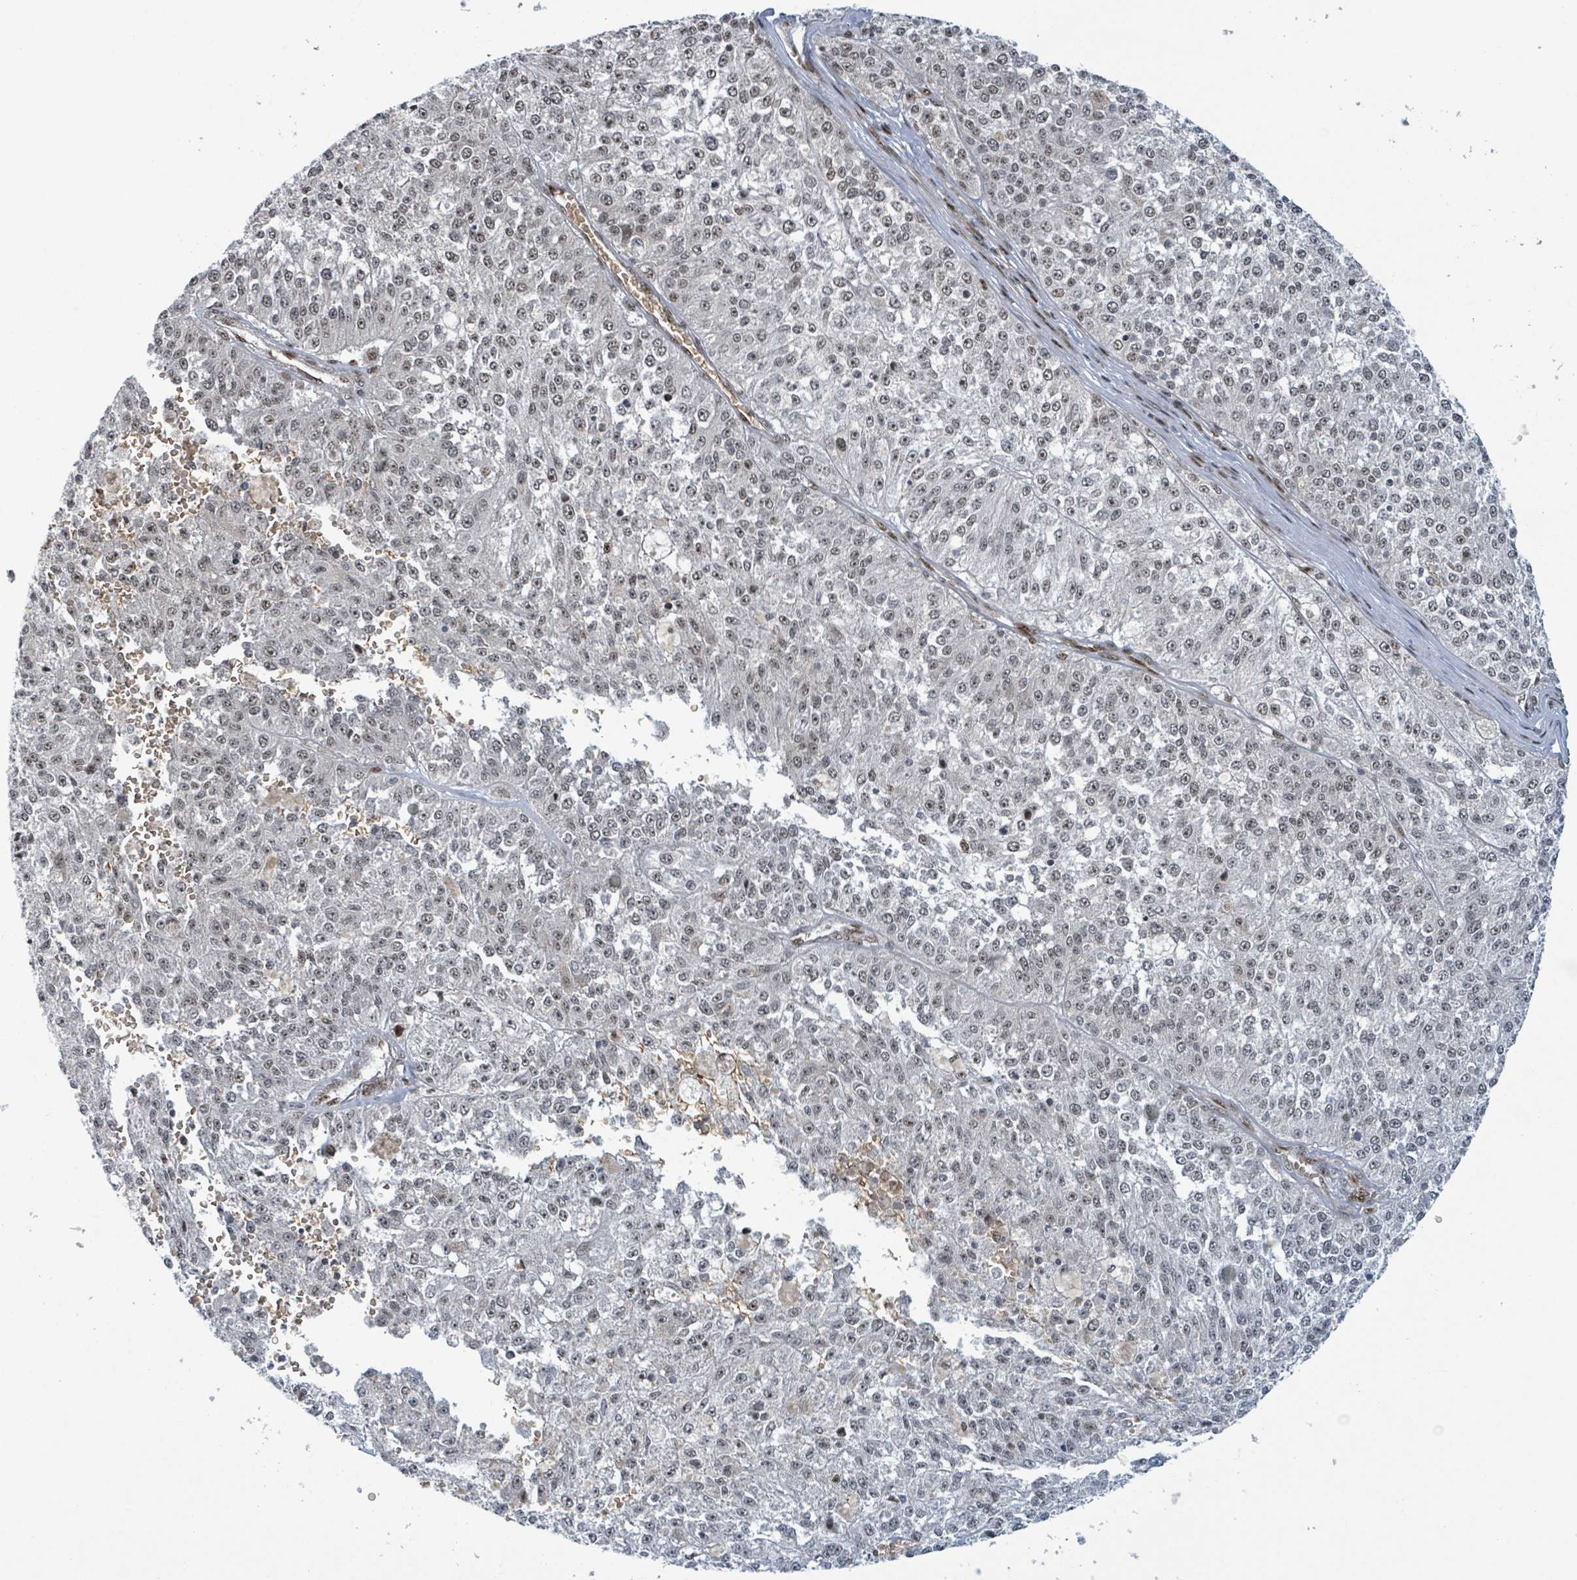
{"staining": {"intensity": "weak", "quantity": "<25%", "location": "nuclear"}, "tissue": "melanoma", "cell_type": "Tumor cells", "image_type": "cancer", "snomed": [{"axis": "morphology", "description": "Malignant melanoma, NOS"}, {"axis": "topography", "description": "Skin"}], "caption": "This is a image of immunohistochemistry (IHC) staining of melanoma, which shows no expression in tumor cells.", "gene": "KLF3", "patient": {"sex": "female", "age": 64}}